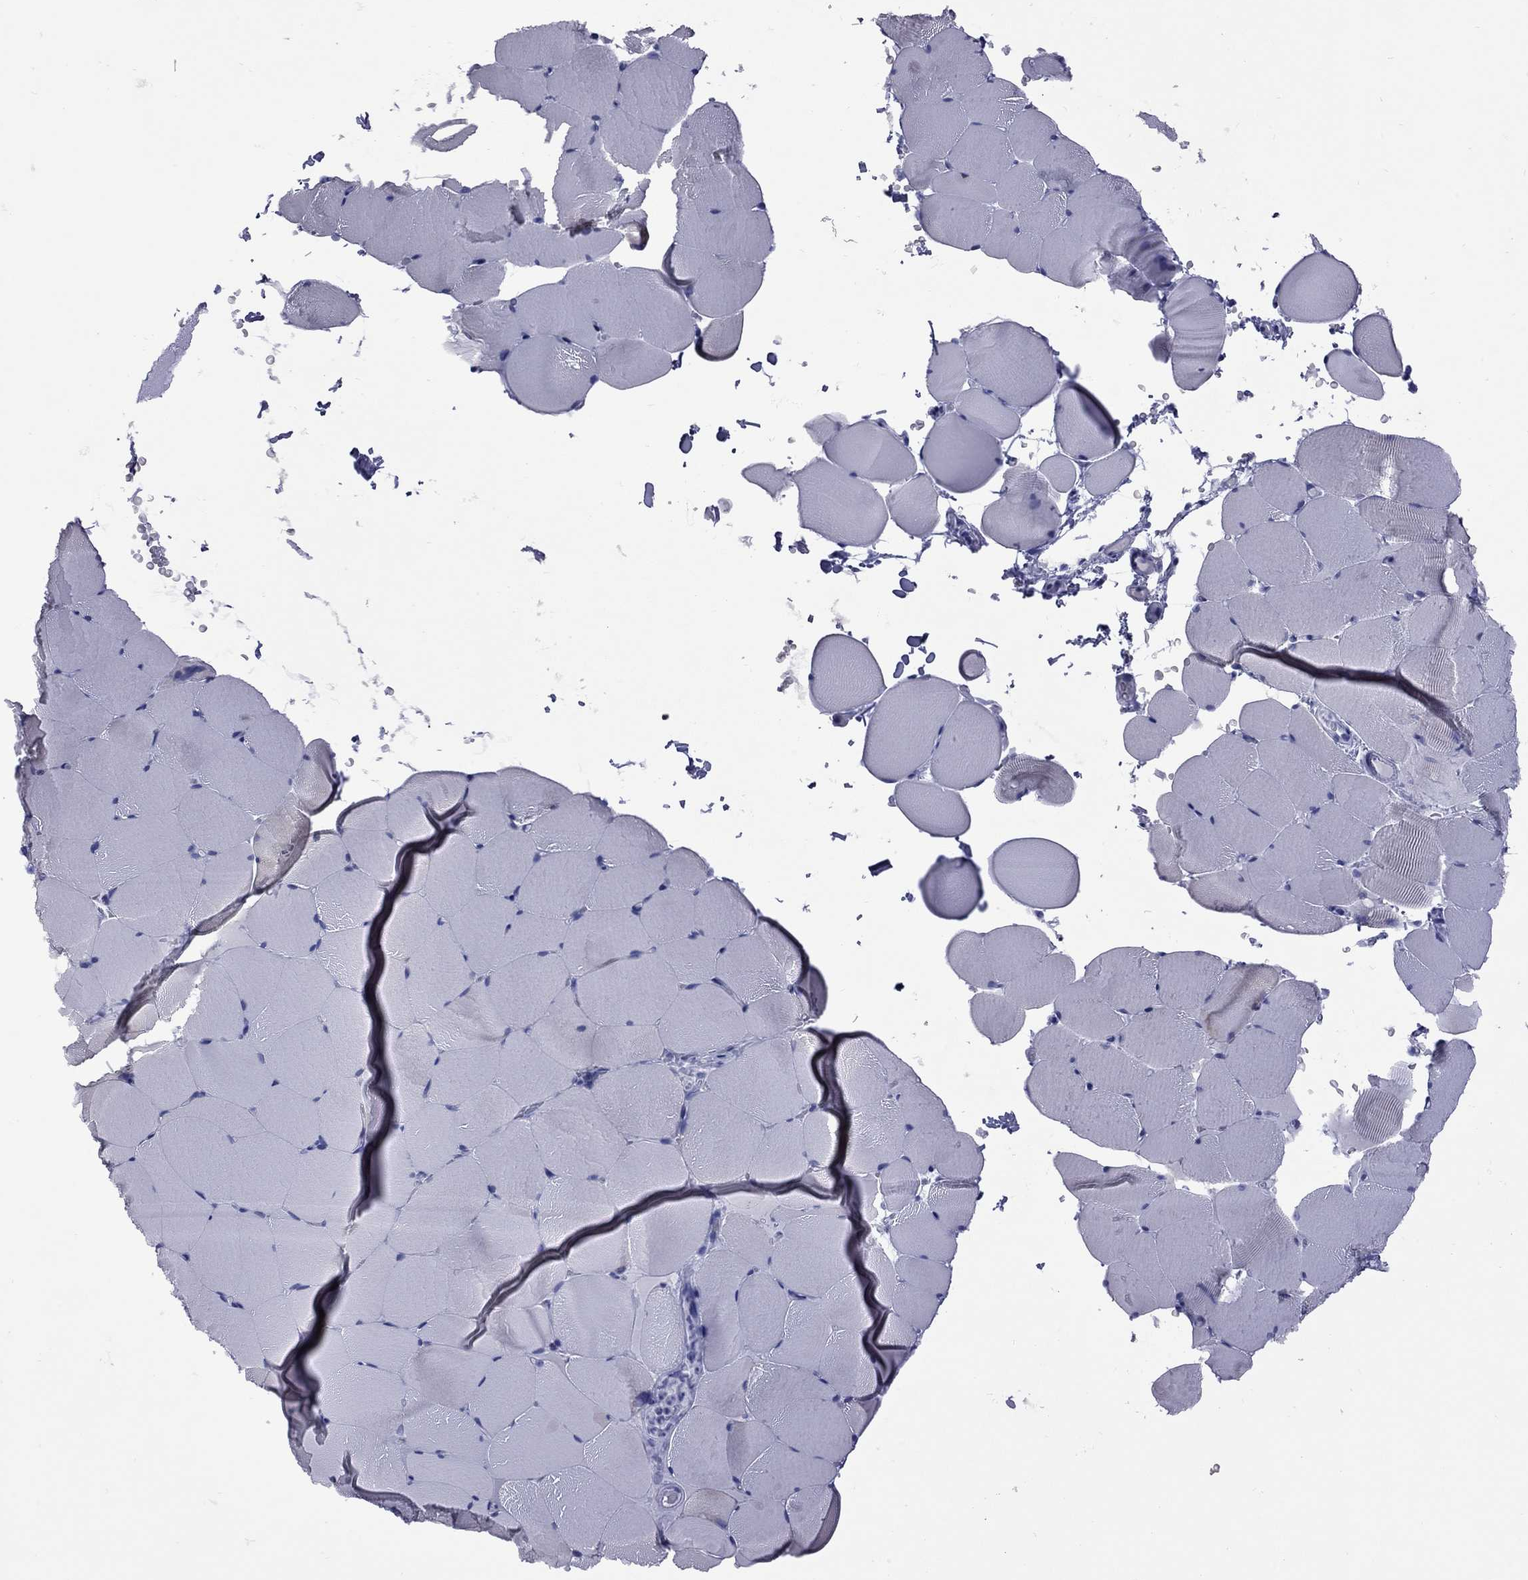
{"staining": {"intensity": "negative", "quantity": "none", "location": "none"}, "tissue": "skeletal muscle", "cell_type": "Myocytes", "image_type": "normal", "snomed": [{"axis": "morphology", "description": "Normal tissue, NOS"}, {"axis": "topography", "description": "Skeletal muscle"}], "caption": "Skeletal muscle was stained to show a protein in brown. There is no significant staining in myocytes.", "gene": "EPPIN", "patient": {"sex": "female", "age": 37}}